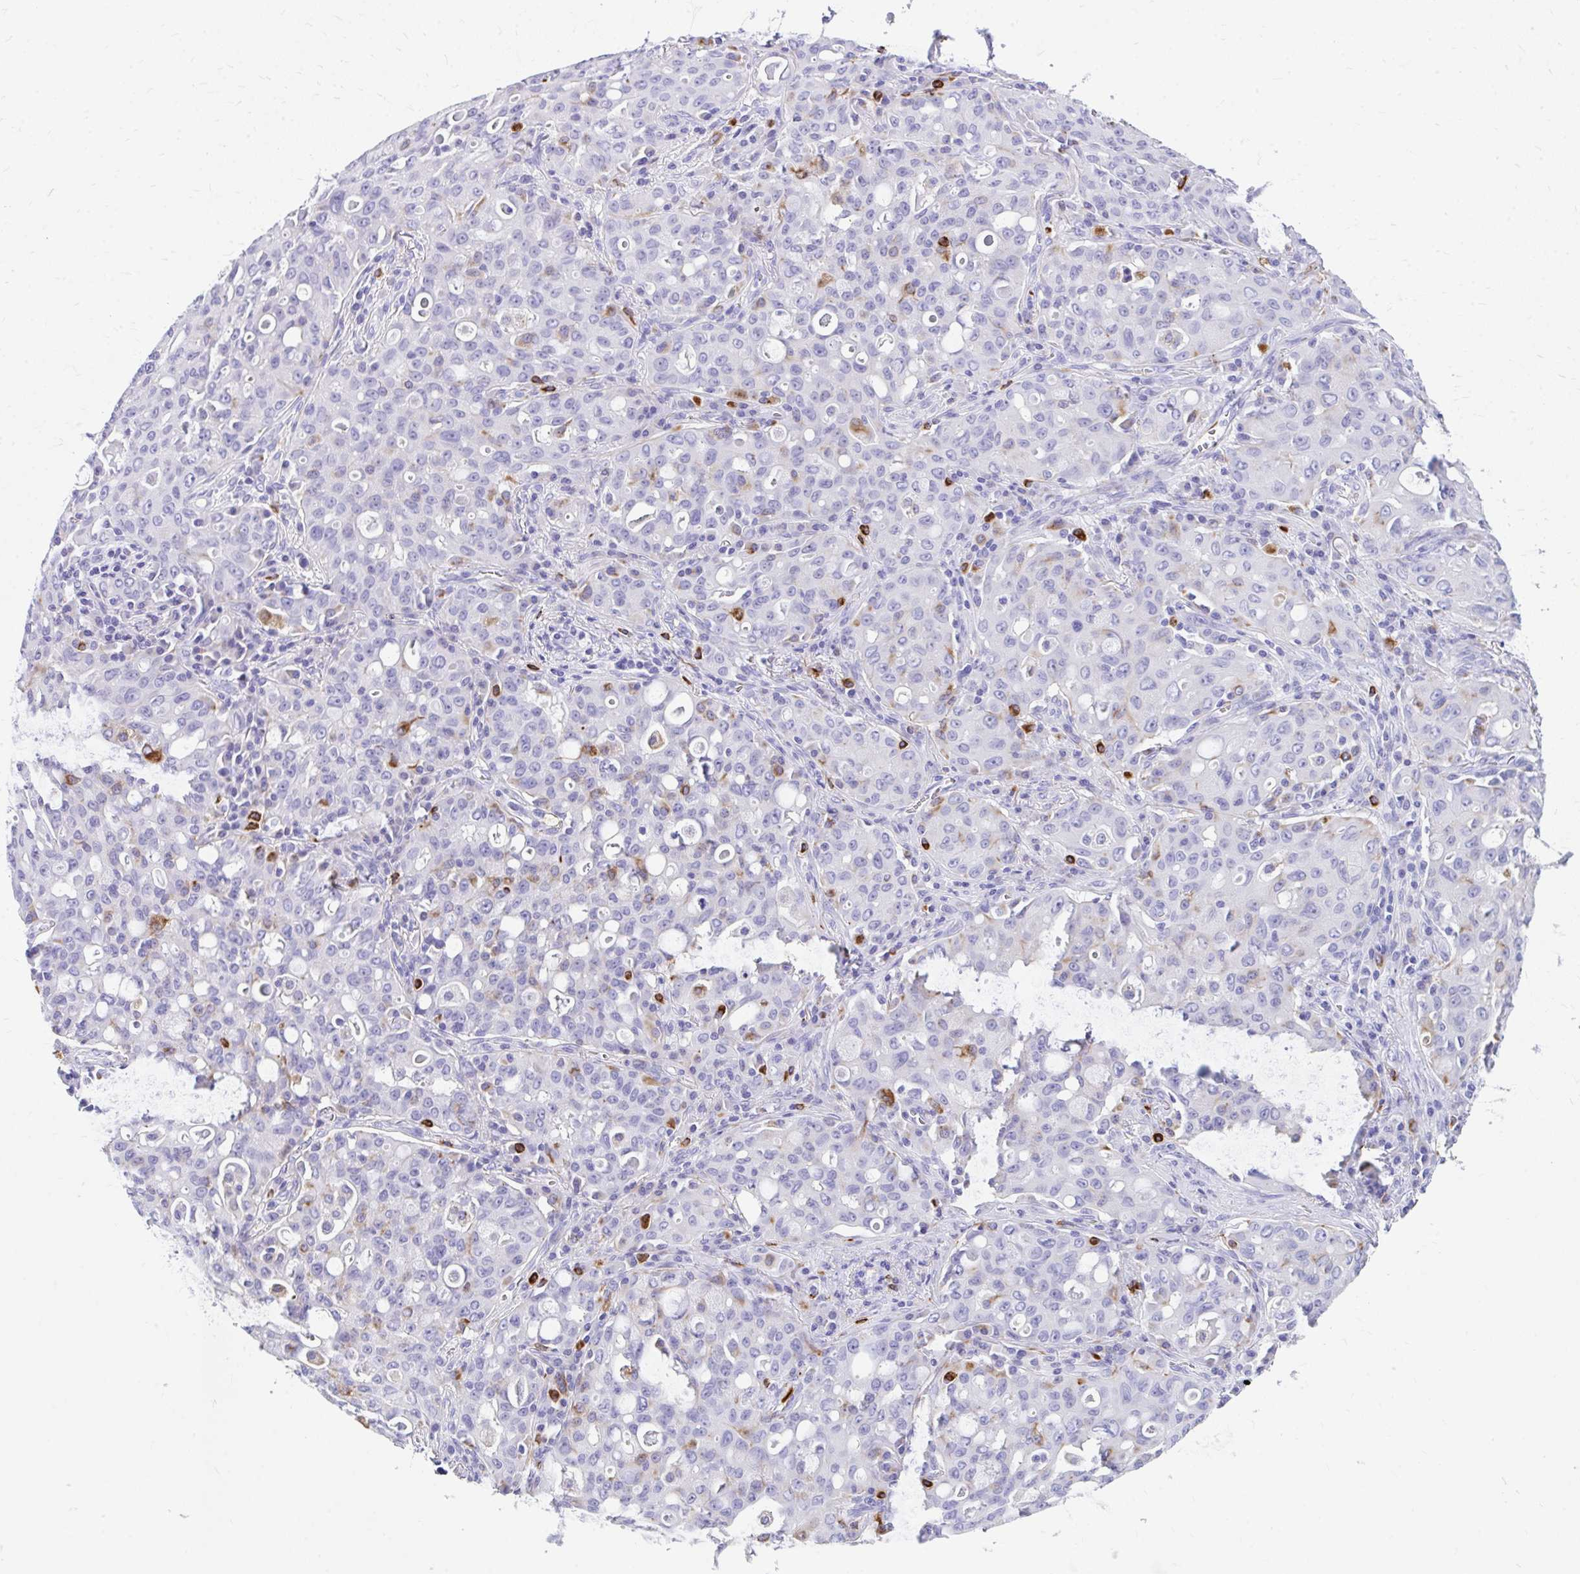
{"staining": {"intensity": "negative", "quantity": "none", "location": "none"}, "tissue": "lung cancer", "cell_type": "Tumor cells", "image_type": "cancer", "snomed": [{"axis": "morphology", "description": "Adenocarcinoma, NOS"}, {"axis": "topography", "description": "Lung"}], "caption": "Immunohistochemistry histopathology image of human lung cancer (adenocarcinoma) stained for a protein (brown), which displays no positivity in tumor cells. The staining is performed using DAB brown chromogen with nuclei counter-stained in using hematoxylin.", "gene": "ZNF699", "patient": {"sex": "female", "age": 44}}